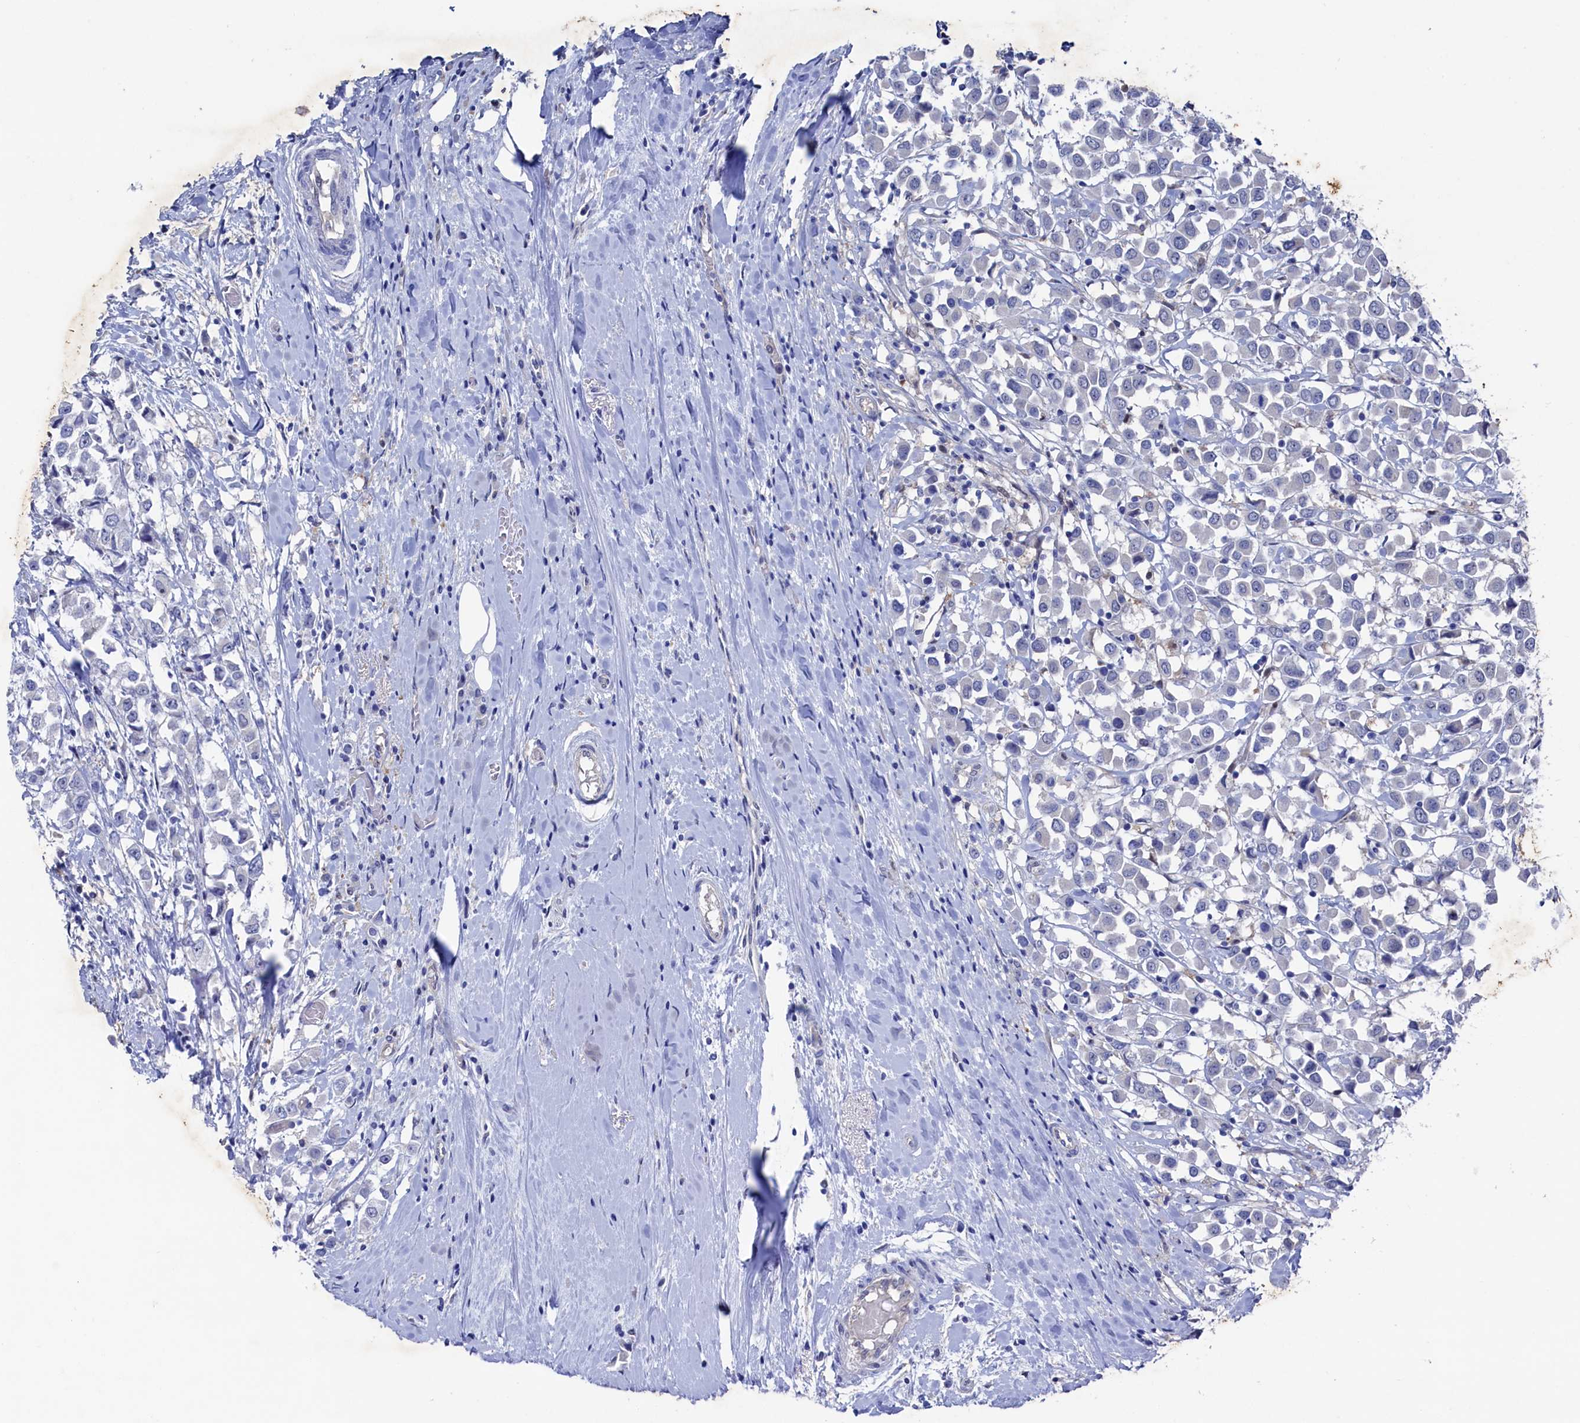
{"staining": {"intensity": "negative", "quantity": "none", "location": "none"}, "tissue": "breast cancer", "cell_type": "Tumor cells", "image_type": "cancer", "snomed": [{"axis": "morphology", "description": "Duct carcinoma"}, {"axis": "topography", "description": "Breast"}], "caption": "Tumor cells are negative for protein expression in human breast invasive ductal carcinoma.", "gene": "RNH1", "patient": {"sex": "female", "age": 61}}